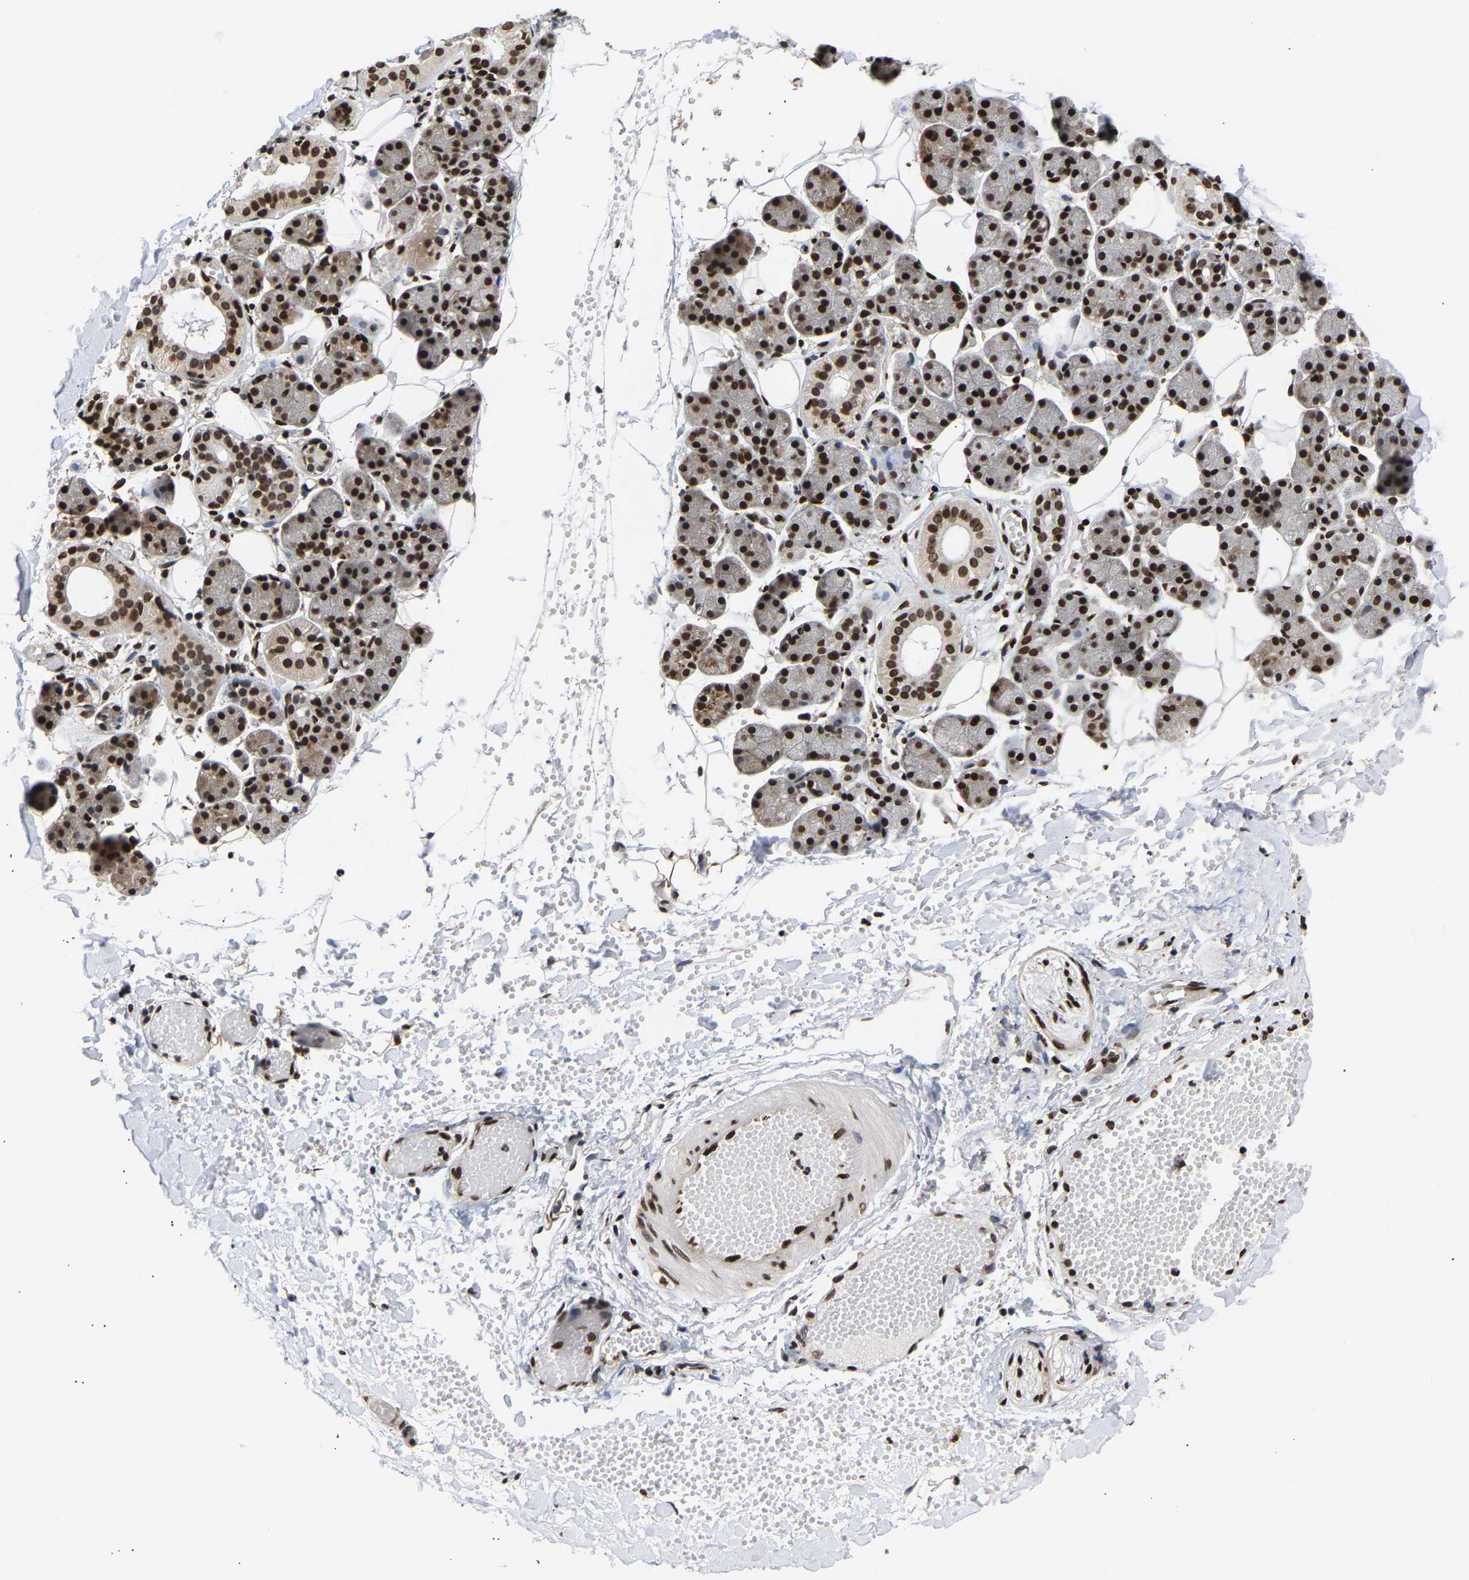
{"staining": {"intensity": "strong", "quantity": ">75%", "location": "nuclear"}, "tissue": "salivary gland", "cell_type": "Glandular cells", "image_type": "normal", "snomed": [{"axis": "morphology", "description": "Normal tissue, NOS"}, {"axis": "topography", "description": "Salivary gland"}], "caption": "Salivary gland stained with DAB immunohistochemistry displays high levels of strong nuclear staining in approximately >75% of glandular cells.", "gene": "PSIP1", "patient": {"sex": "female", "age": 33}}